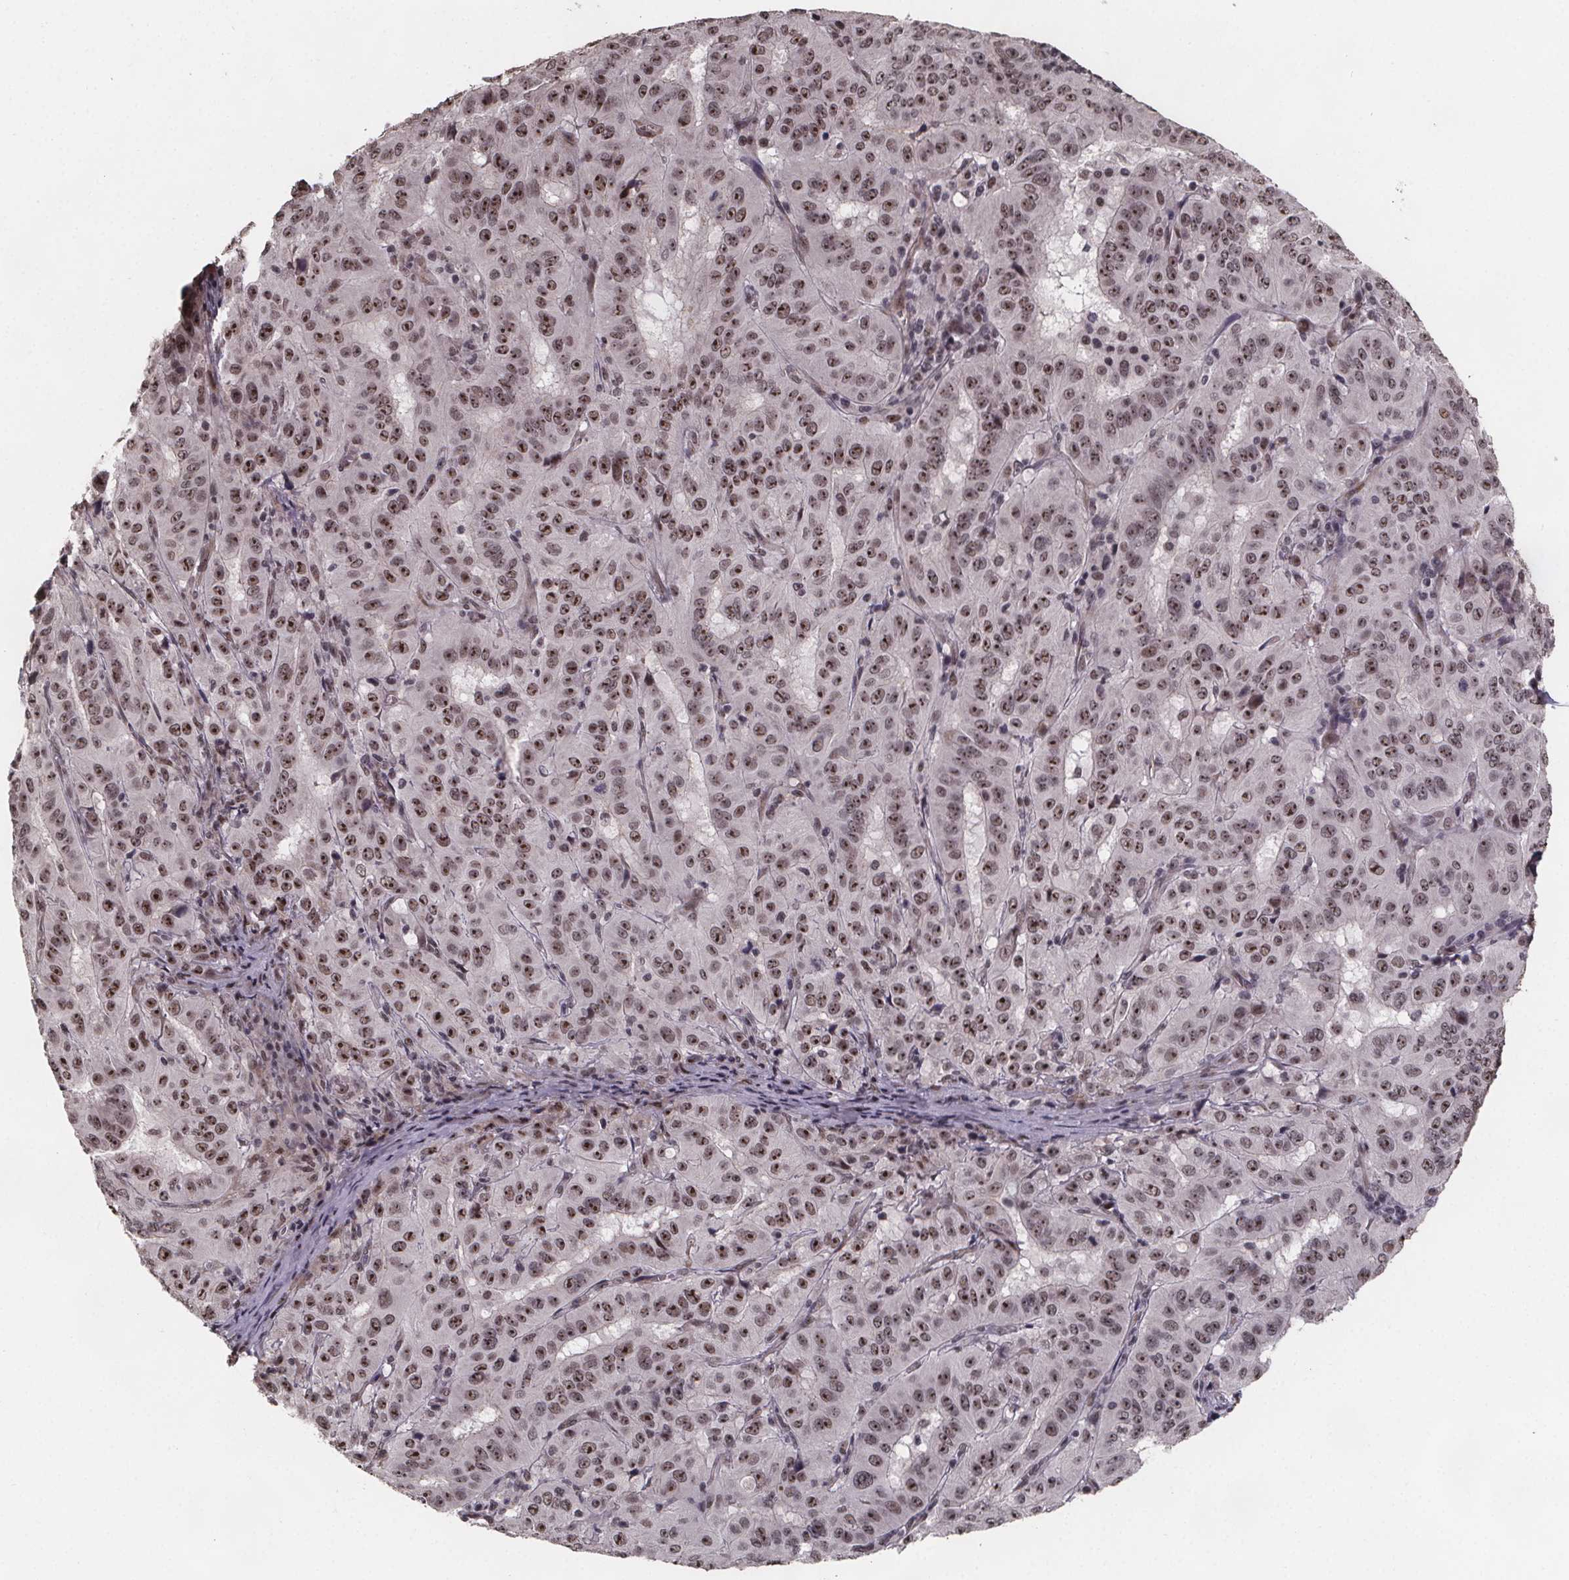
{"staining": {"intensity": "moderate", "quantity": ">75%", "location": "nuclear"}, "tissue": "pancreatic cancer", "cell_type": "Tumor cells", "image_type": "cancer", "snomed": [{"axis": "morphology", "description": "Adenocarcinoma, NOS"}, {"axis": "topography", "description": "Pancreas"}], "caption": "IHC (DAB (3,3'-diaminobenzidine)) staining of human pancreatic cancer exhibits moderate nuclear protein positivity in approximately >75% of tumor cells.", "gene": "U2SURP", "patient": {"sex": "male", "age": 63}}